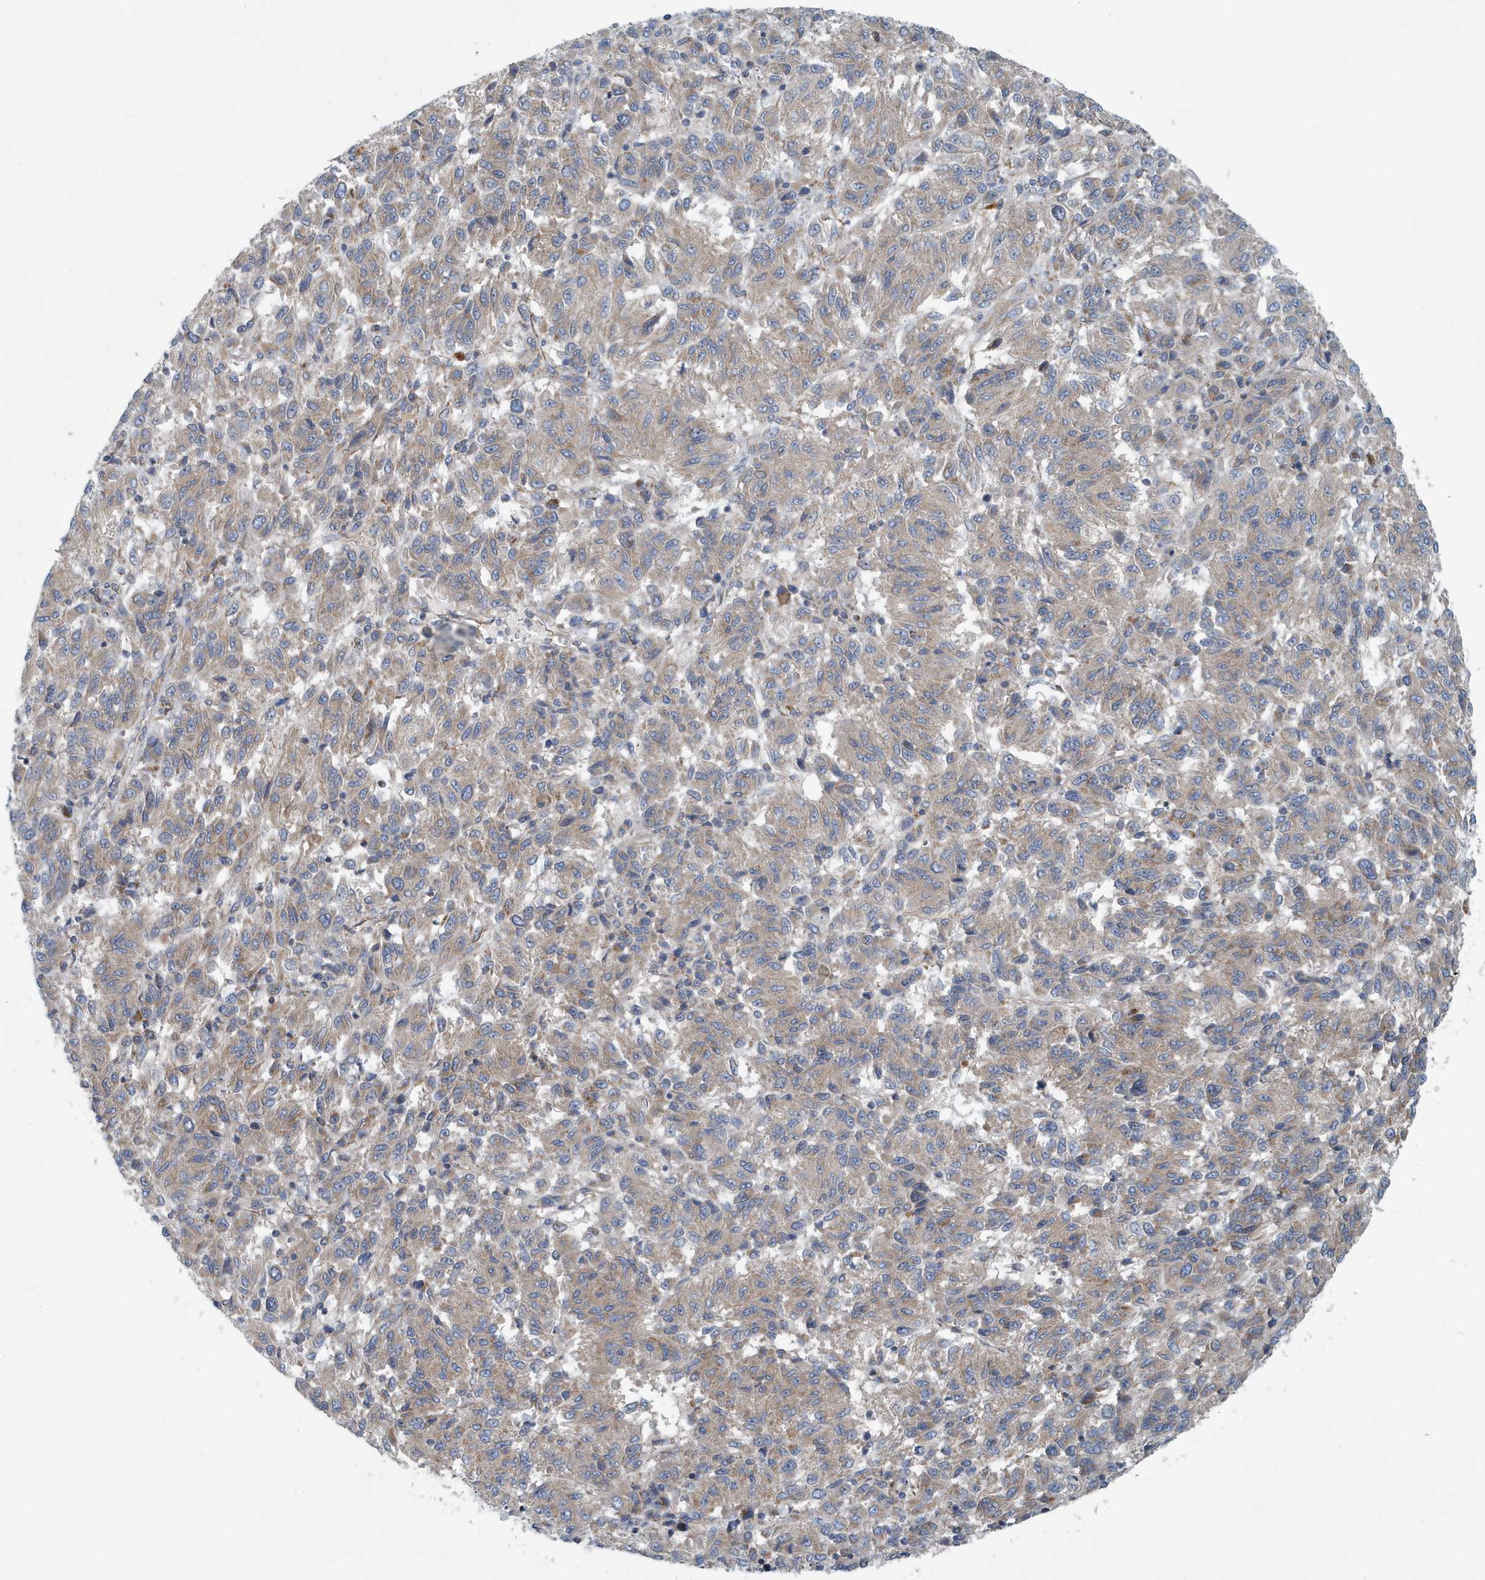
{"staining": {"intensity": "moderate", "quantity": "25%-75%", "location": "cytoplasmic/membranous"}, "tissue": "melanoma", "cell_type": "Tumor cells", "image_type": "cancer", "snomed": [{"axis": "morphology", "description": "Malignant melanoma, Metastatic site"}, {"axis": "topography", "description": "Lung"}], "caption": "About 25%-75% of tumor cells in malignant melanoma (metastatic site) reveal moderate cytoplasmic/membranous protein positivity as visualized by brown immunohistochemical staining.", "gene": "PPM1M", "patient": {"sex": "male", "age": 64}}